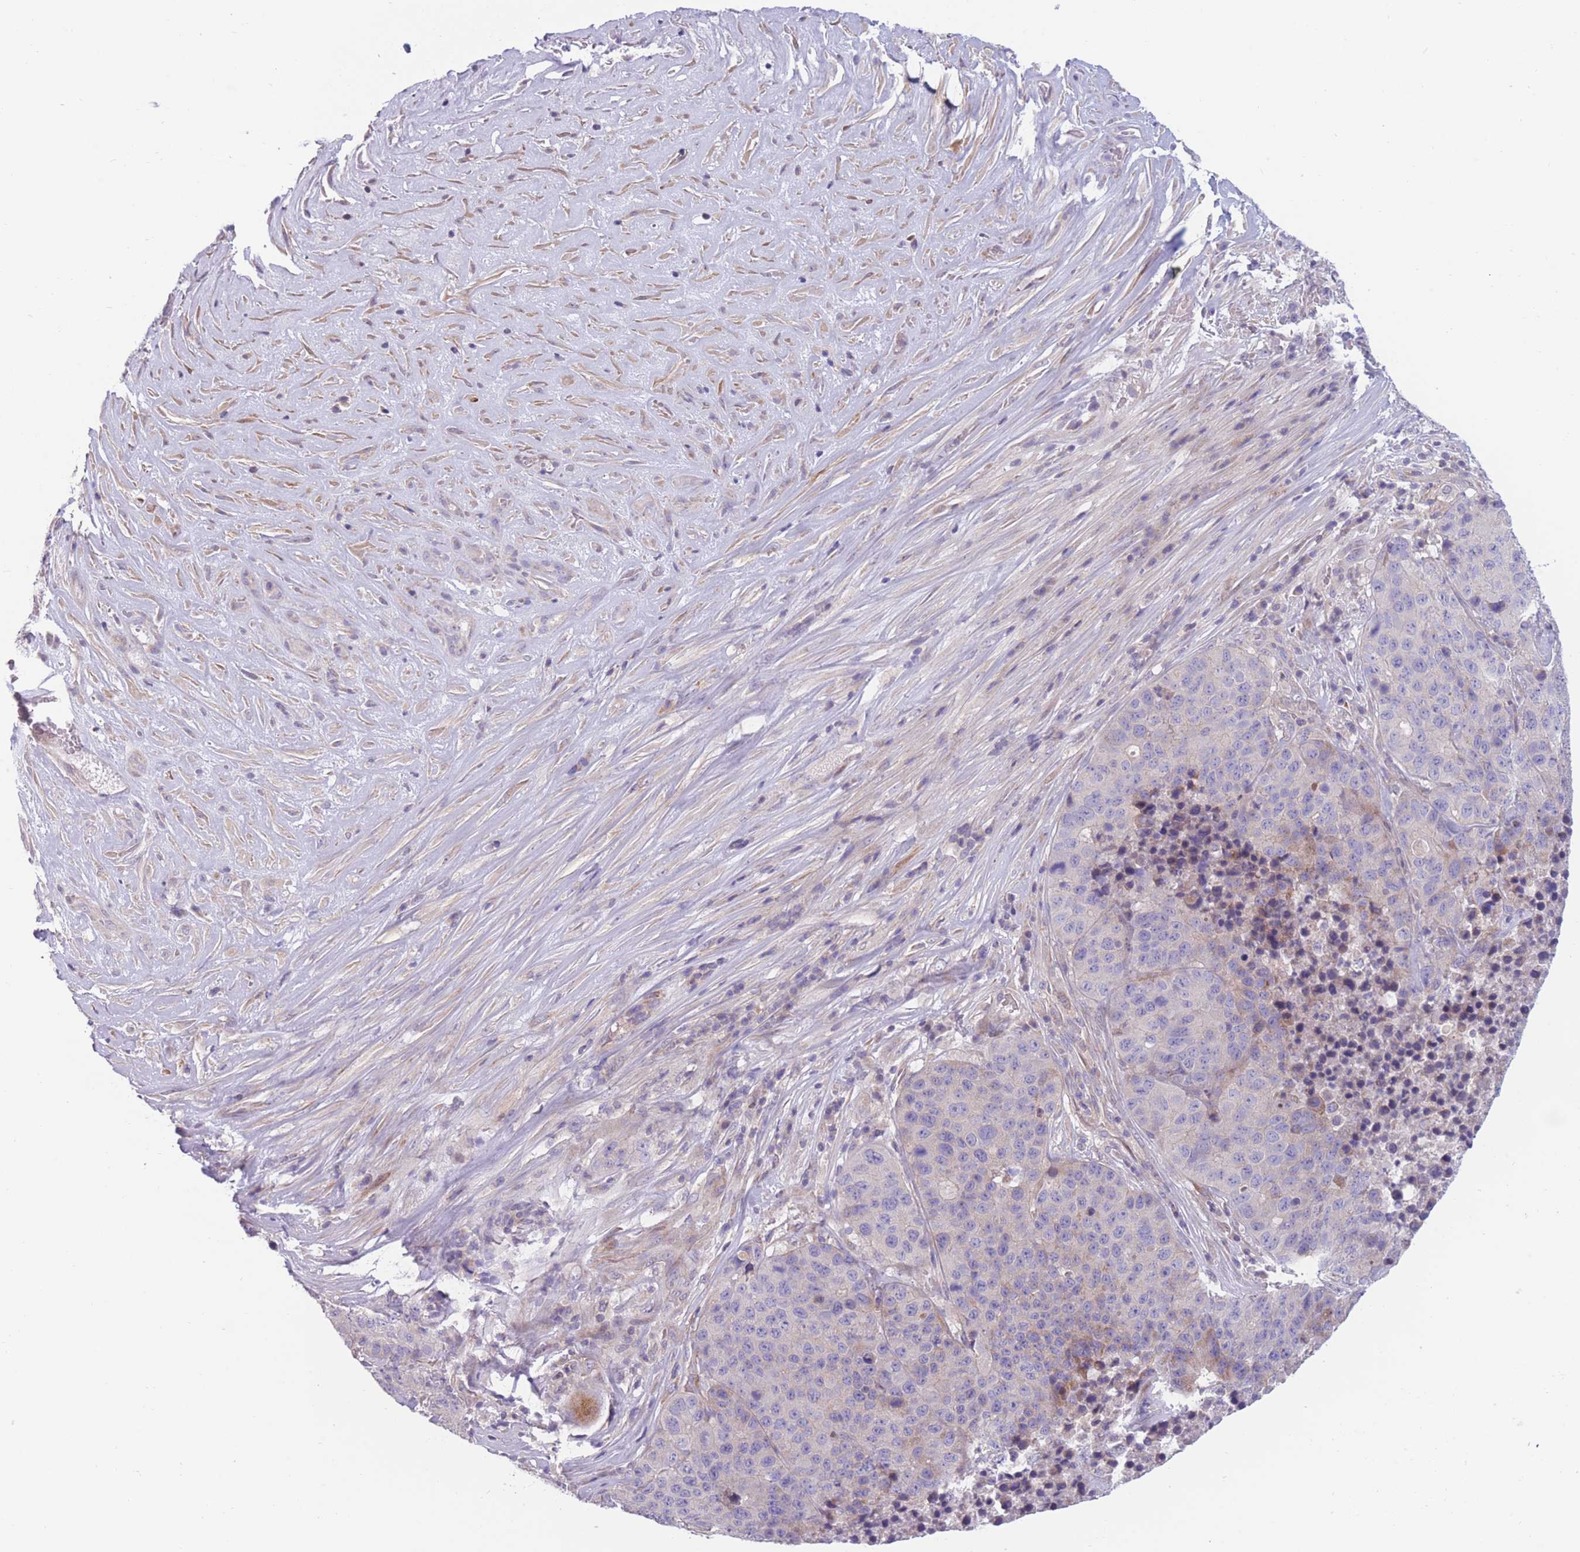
{"staining": {"intensity": "negative", "quantity": "none", "location": "none"}, "tissue": "stomach cancer", "cell_type": "Tumor cells", "image_type": "cancer", "snomed": [{"axis": "morphology", "description": "Adenocarcinoma, NOS"}, {"axis": "topography", "description": "Stomach"}], "caption": "Immunohistochemistry (IHC) histopathology image of stomach cancer (adenocarcinoma) stained for a protein (brown), which displays no expression in tumor cells. Nuclei are stained in blue.", "gene": "PDE4A", "patient": {"sex": "male", "age": 71}}